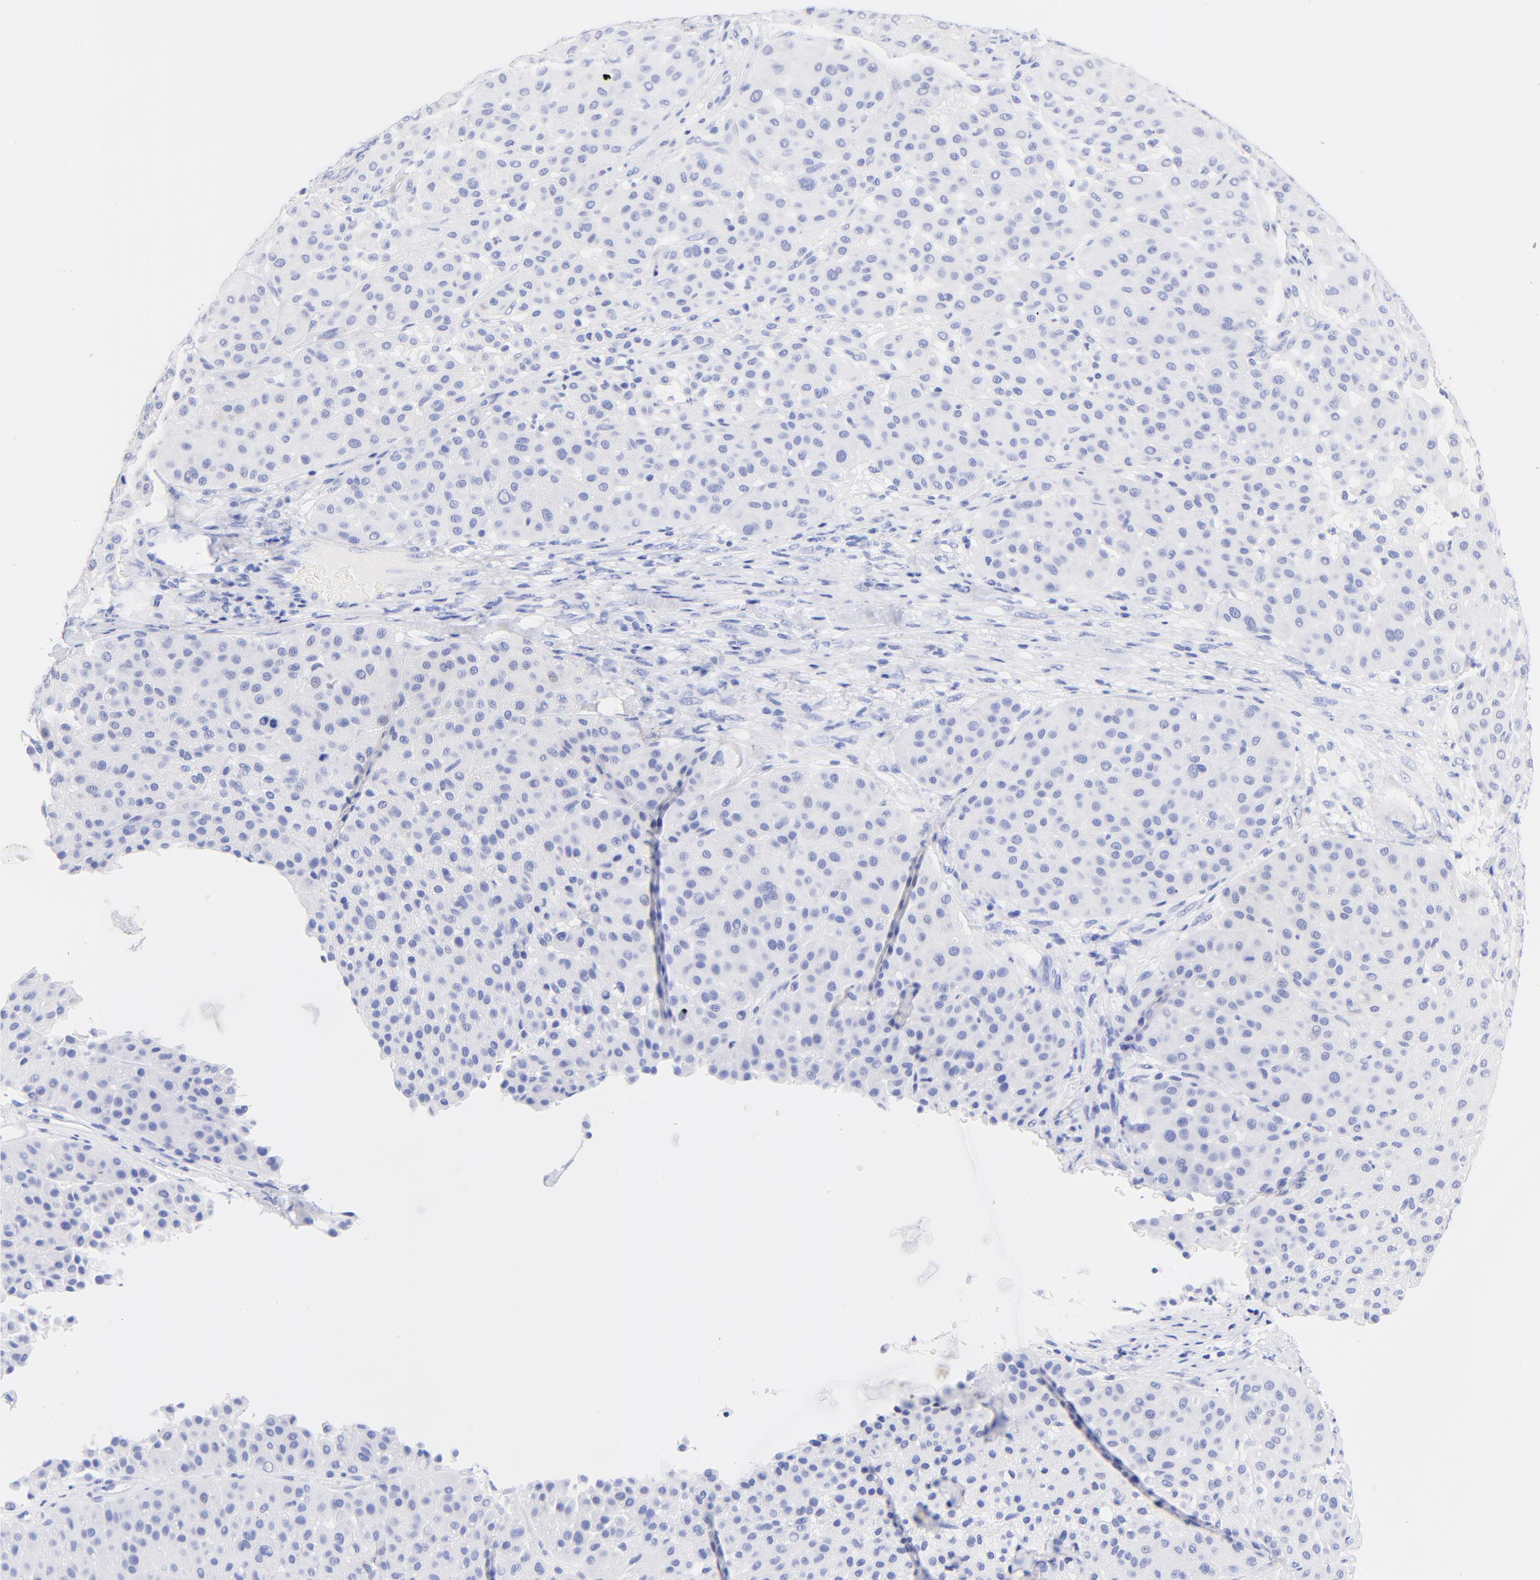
{"staining": {"intensity": "negative", "quantity": "none", "location": "none"}, "tissue": "melanoma", "cell_type": "Tumor cells", "image_type": "cancer", "snomed": [{"axis": "morphology", "description": "Normal tissue, NOS"}, {"axis": "morphology", "description": "Malignant melanoma, Metastatic site"}, {"axis": "topography", "description": "Skin"}], "caption": "Immunohistochemical staining of malignant melanoma (metastatic site) displays no significant positivity in tumor cells.", "gene": "KRT19", "patient": {"sex": "male", "age": 41}}